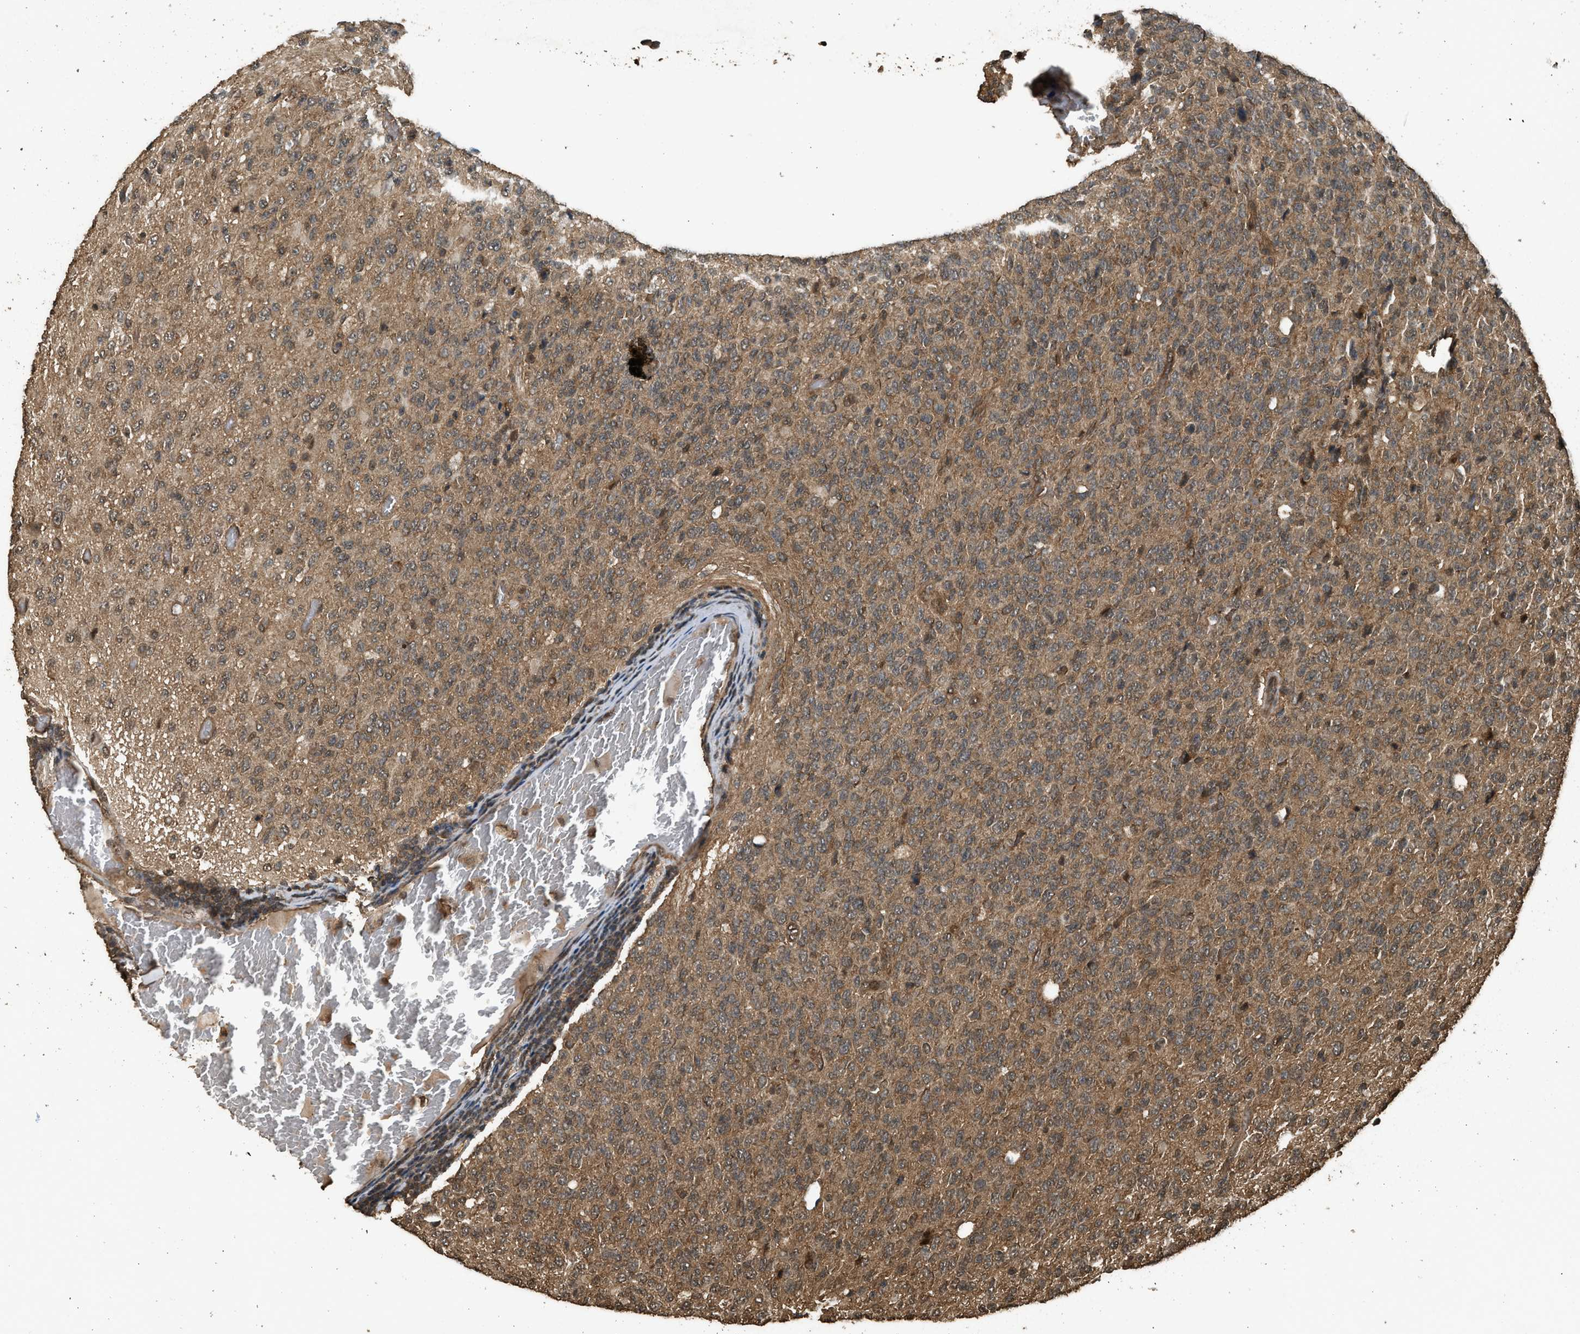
{"staining": {"intensity": "moderate", "quantity": ">75%", "location": "cytoplasmic/membranous"}, "tissue": "glioma", "cell_type": "Tumor cells", "image_type": "cancer", "snomed": [{"axis": "morphology", "description": "Glioma, malignant, High grade"}, {"axis": "topography", "description": "pancreas cauda"}], "caption": "Brown immunohistochemical staining in malignant glioma (high-grade) demonstrates moderate cytoplasmic/membranous positivity in about >75% of tumor cells.", "gene": "MYBL2", "patient": {"sex": "male", "age": 60}}